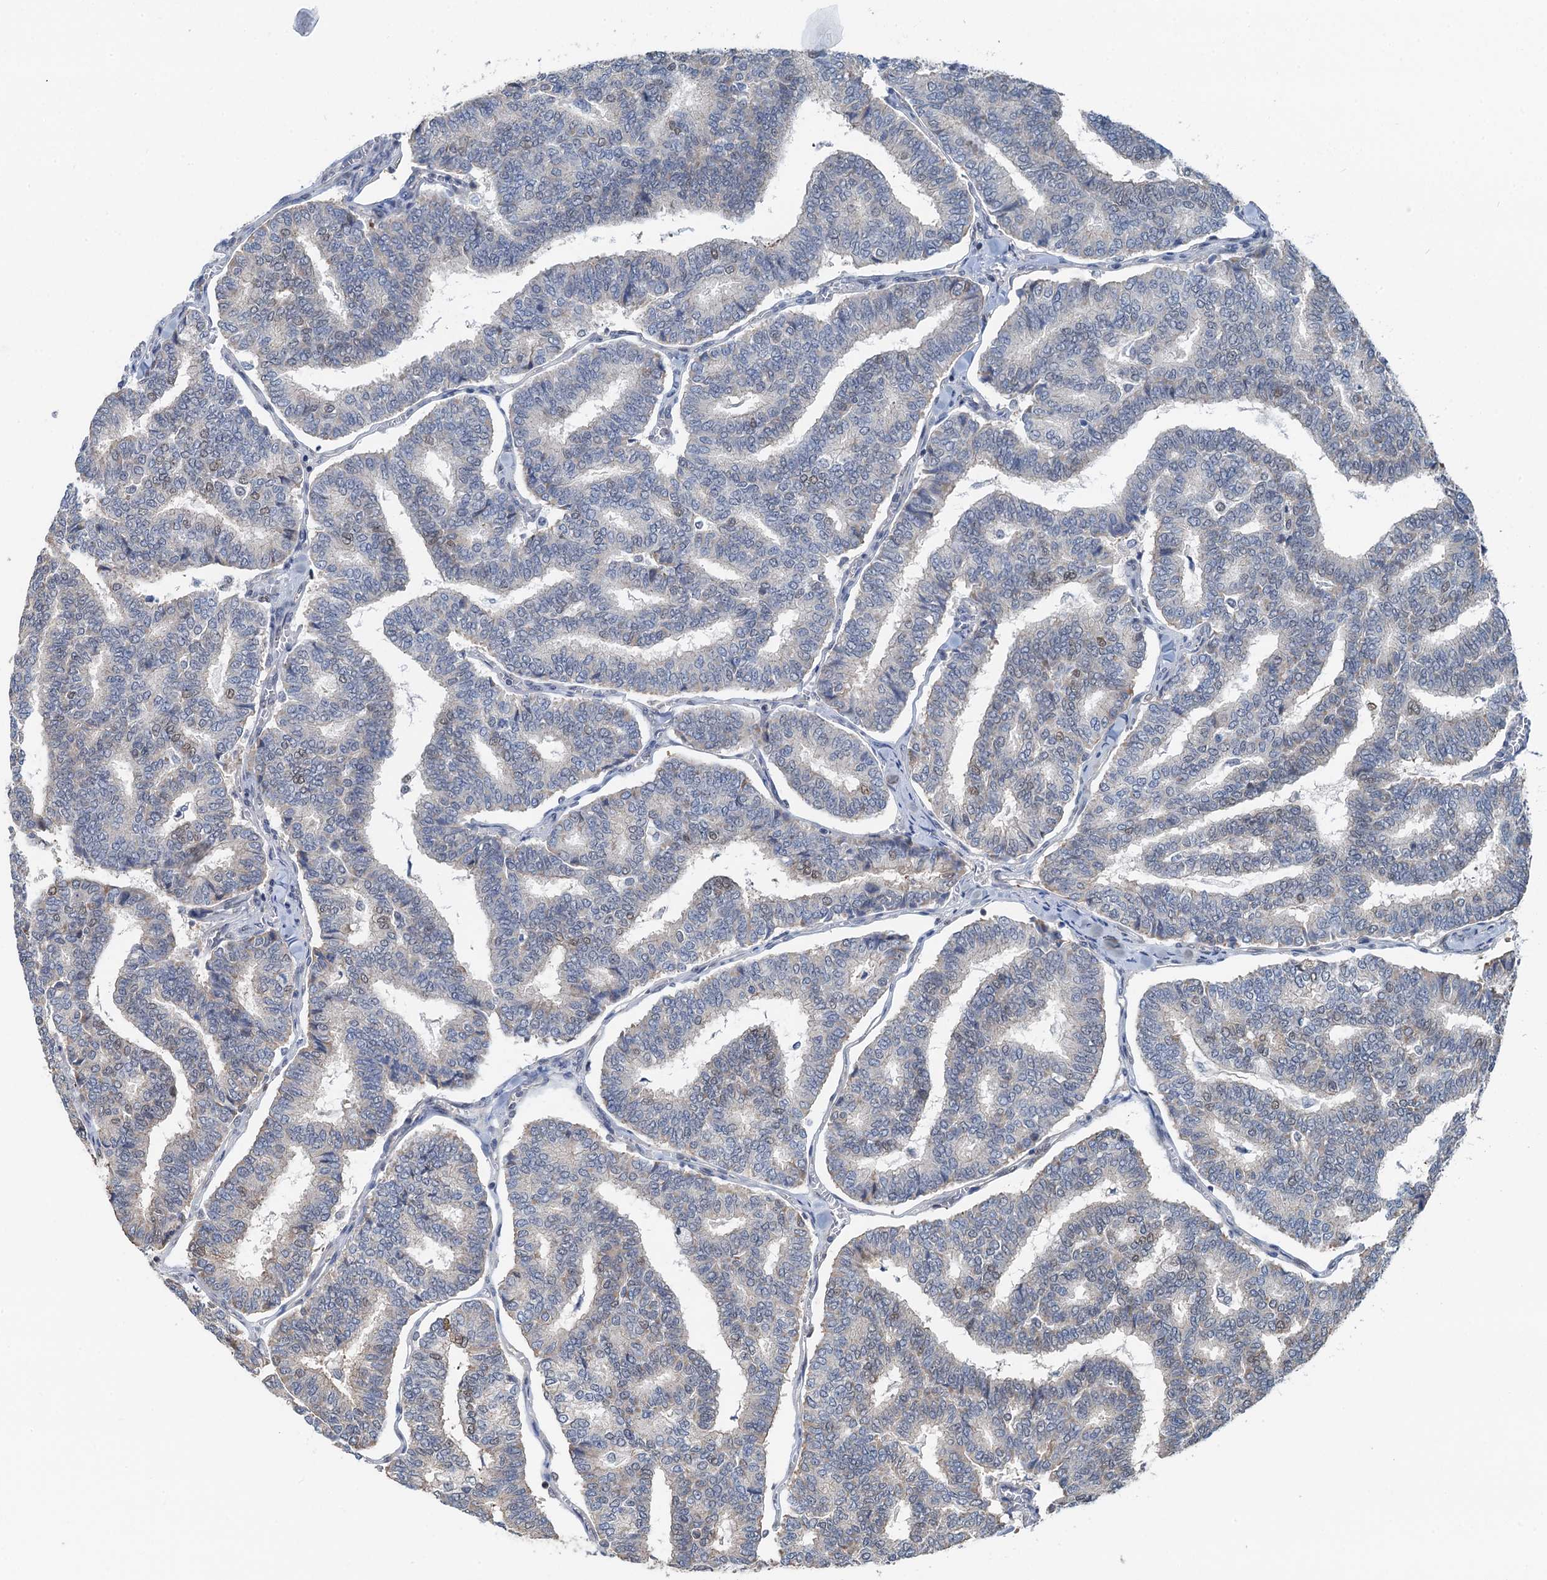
{"staining": {"intensity": "weak", "quantity": "<25%", "location": "nuclear"}, "tissue": "thyroid cancer", "cell_type": "Tumor cells", "image_type": "cancer", "snomed": [{"axis": "morphology", "description": "Papillary adenocarcinoma, NOS"}, {"axis": "topography", "description": "Thyroid gland"}], "caption": "Thyroid cancer stained for a protein using immunohistochemistry (IHC) shows no staining tumor cells.", "gene": "CFDP1", "patient": {"sex": "female", "age": 35}}